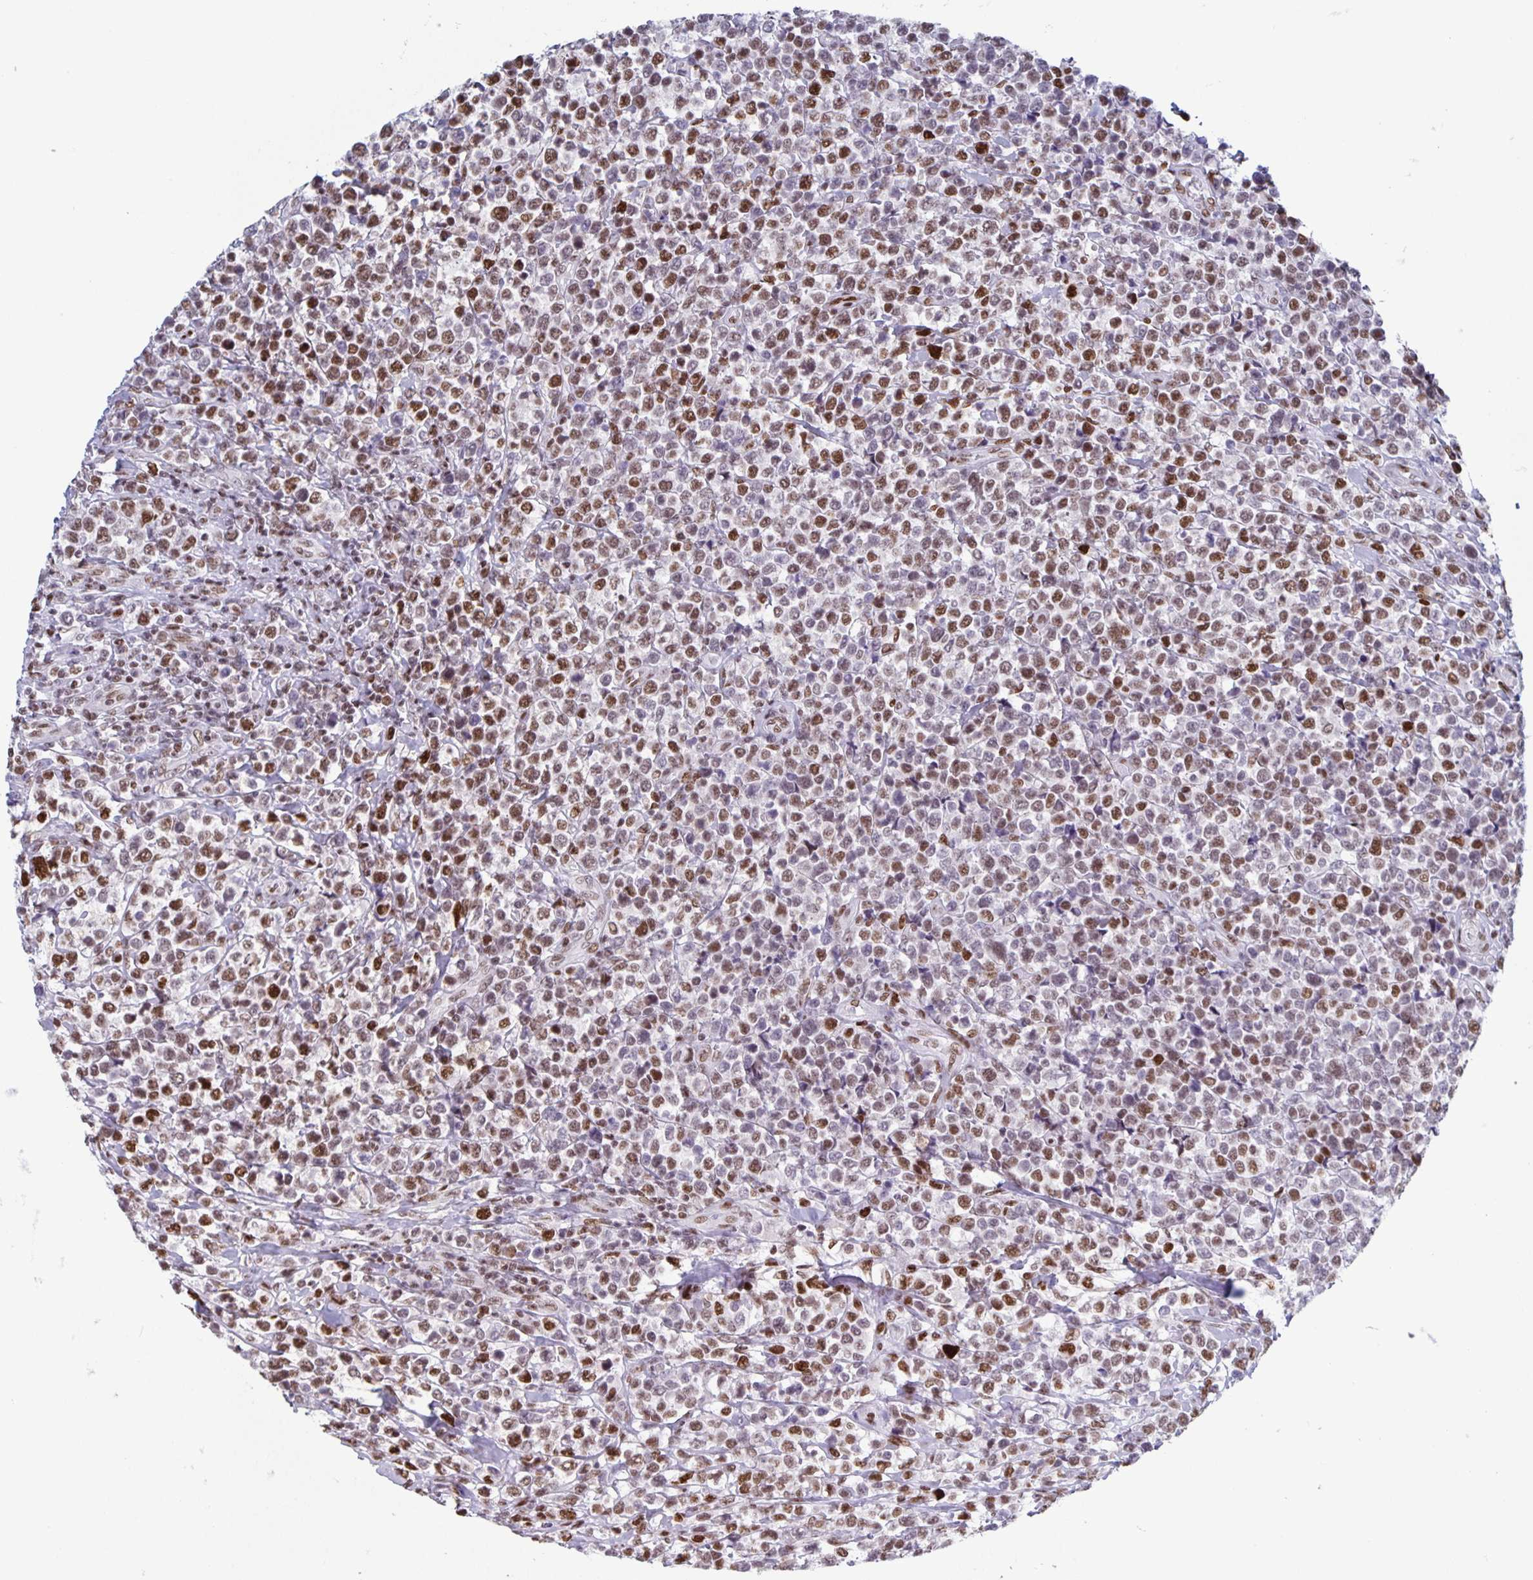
{"staining": {"intensity": "moderate", "quantity": ">75%", "location": "nuclear"}, "tissue": "lymphoma", "cell_type": "Tumor cells", "image_type": "cancer", "snomed": [{"axis": "morphology", "description": "Malignant lymphoma, non-Hodgkin's type, High grade"}, {"axis": "topography", "description": "Soft tissue"}], "caption": "This is a histology image of IHC staining of lymphoma, which shows moderate positivity in the nuclear of tumor cells.", "gene": "JUND", "patient": {"sex": "female", "age": 56}}